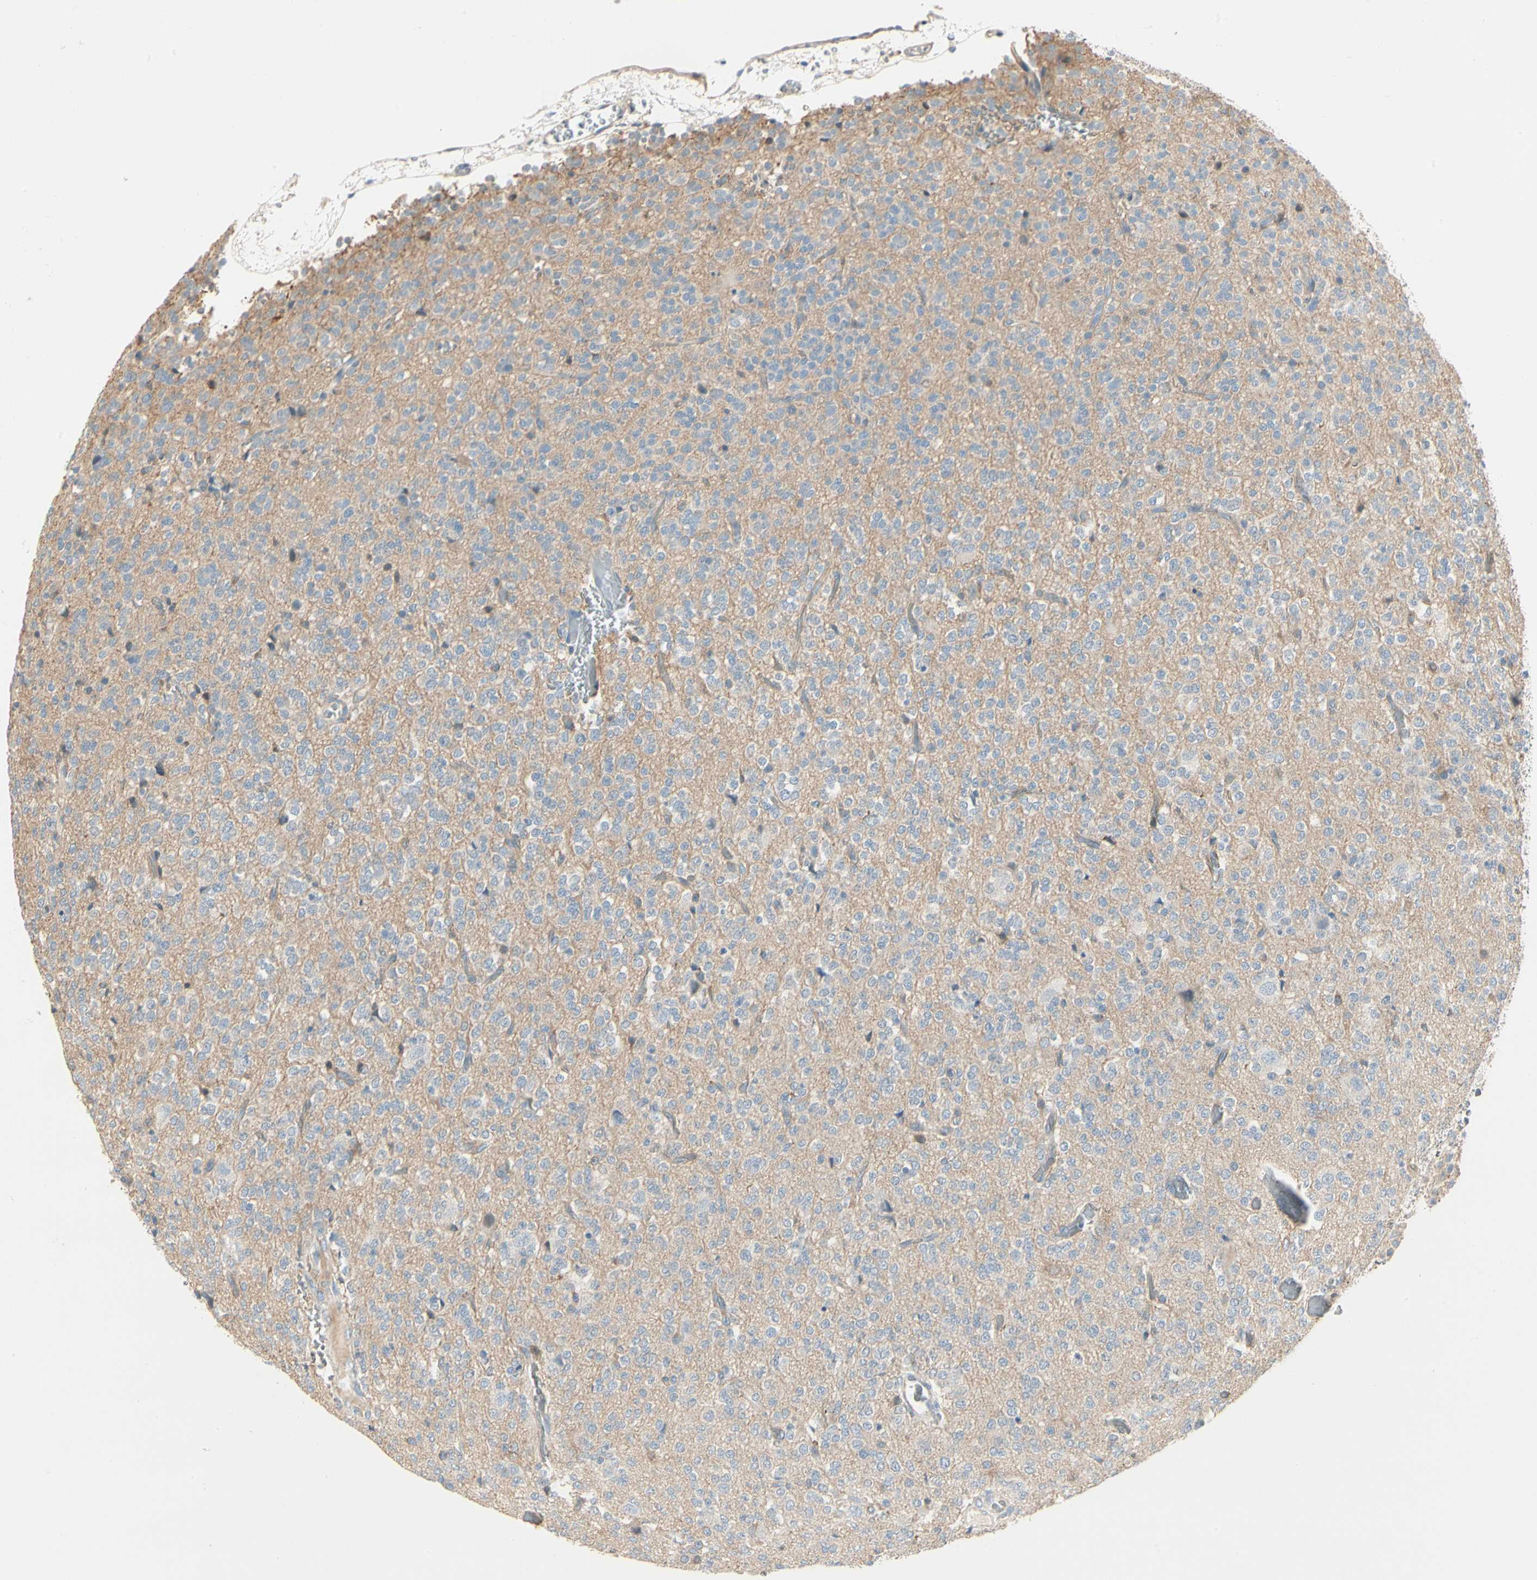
{"staining": {"intensity": "weak", "quantity": "25%-75%", "location": "cytoplasmic/membranous"}, "tissue": "glioma", "cell_type": "Tumor cells", "image_type": "cancer", "snomed": [{"axis": "morphology", "description": "Glioma, malignant, Low grade"}, {"axis": "topography", "description": "Brain"}], "caption": "IHC of glioma displays low levels of weak cytoplasmic/membranous expression in approximately 25%-75% of tumor cells. (DAB (3,3'-diaminobenzidine) IHC, brown staining for protein, blue staining for nuclei).", "gene": "DUSP12", "patient": {"sex": "male", "age": 38}}